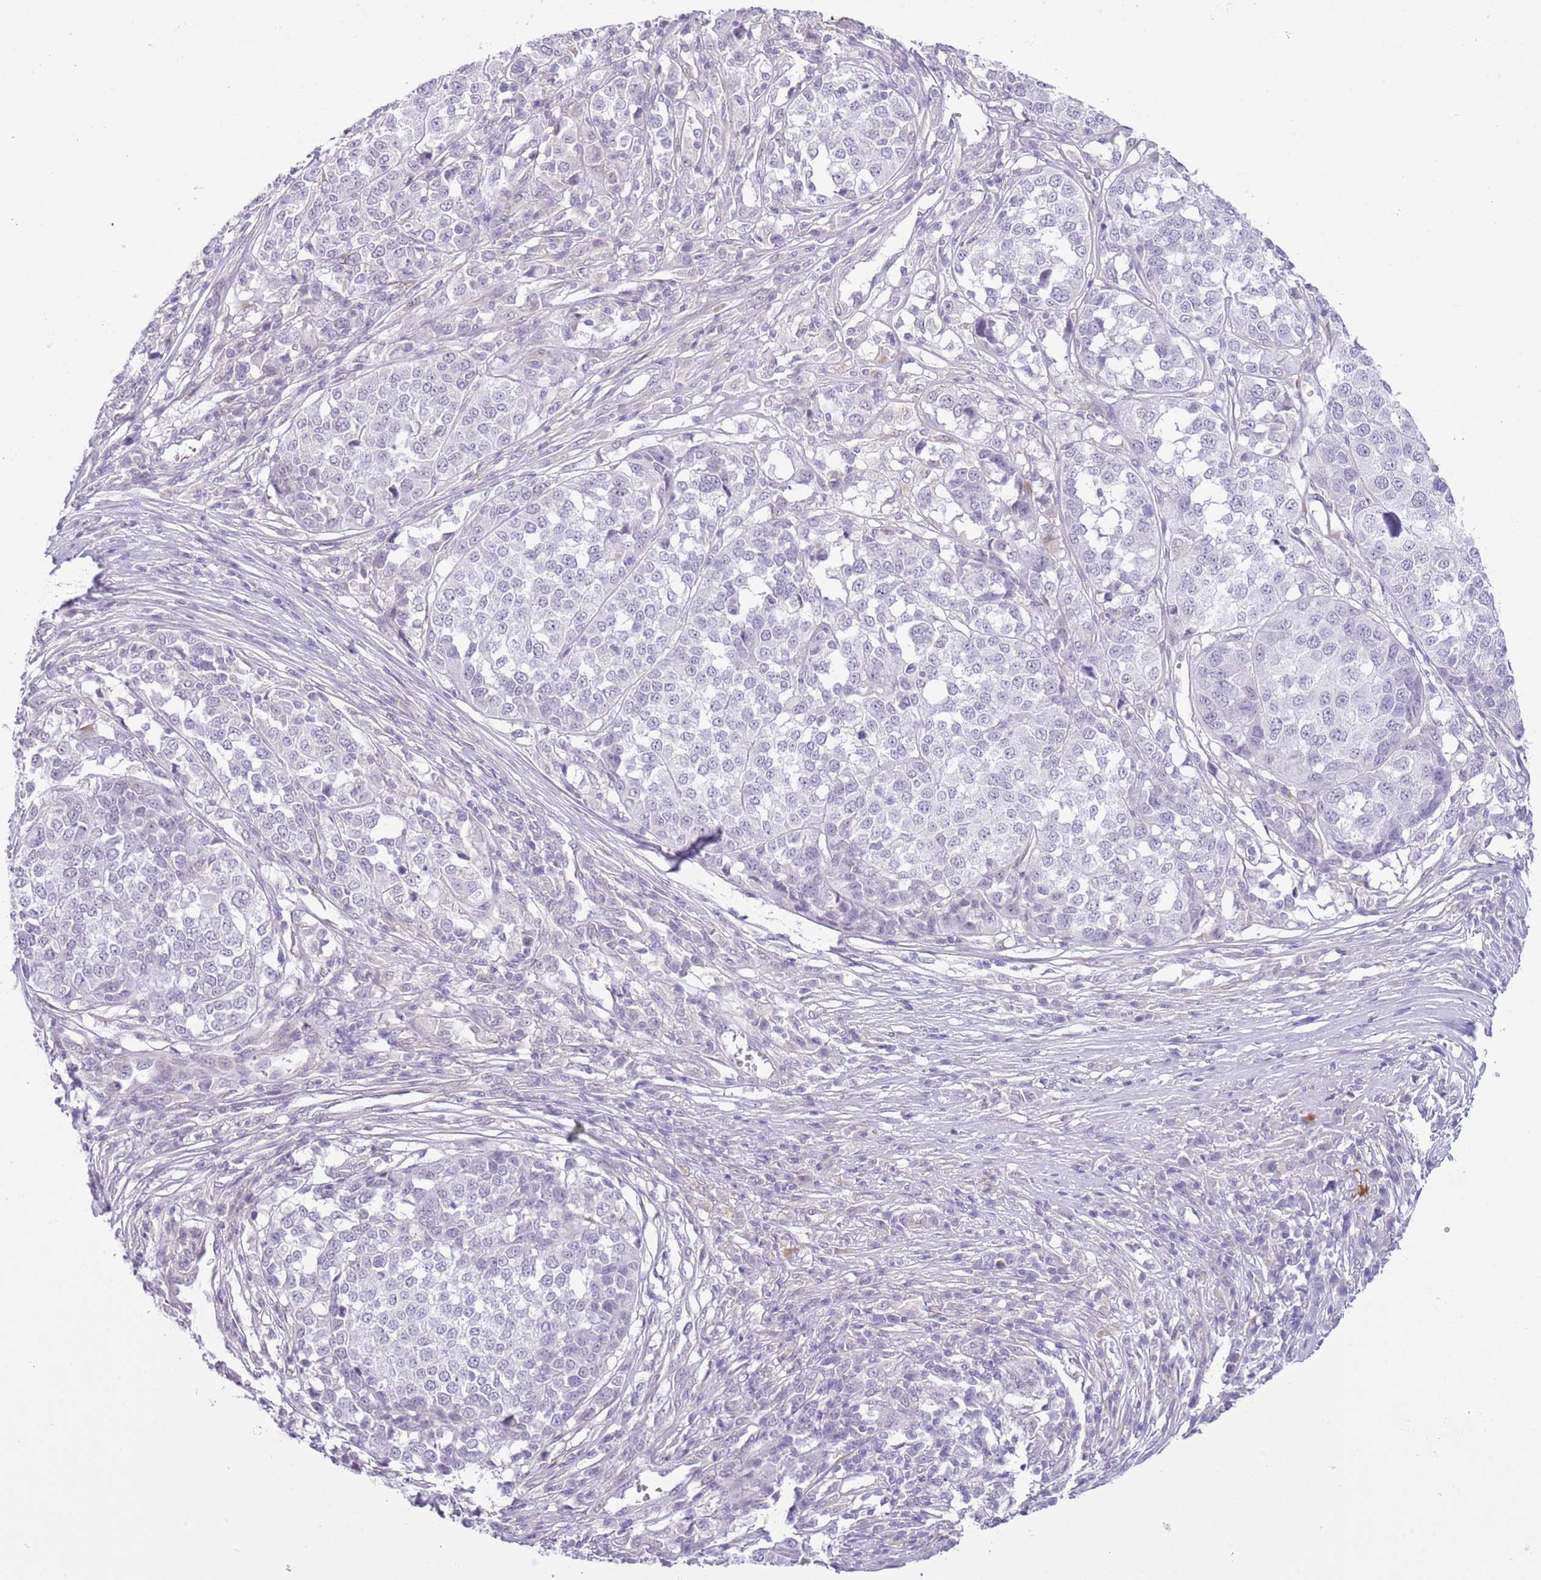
{"staining": {"intensity": "negative", "quantity": "none", "location": "none"}, "tissue": "melanoma", "cell_type": "Tumor cells", "image_type": "cancer", "snomed": [{"axis": "morphology", "description": "Malignant melanoma, Metastatic site"}, {"axis": "topography", "description": "Lymph node"}], "caption": "DAB (3,3'-diaminobenzidine) immunohistochemical staining of melanoma displays no significant positivity in tumor cells. Brightfield microscopy of IHC stained with DAB (3,3'-diaminobenzidine) (brown) and hematoxylin (blue), captured at high magnification.", "gene": "MIDN", "patient": {"sex": "male", "age": 44}}